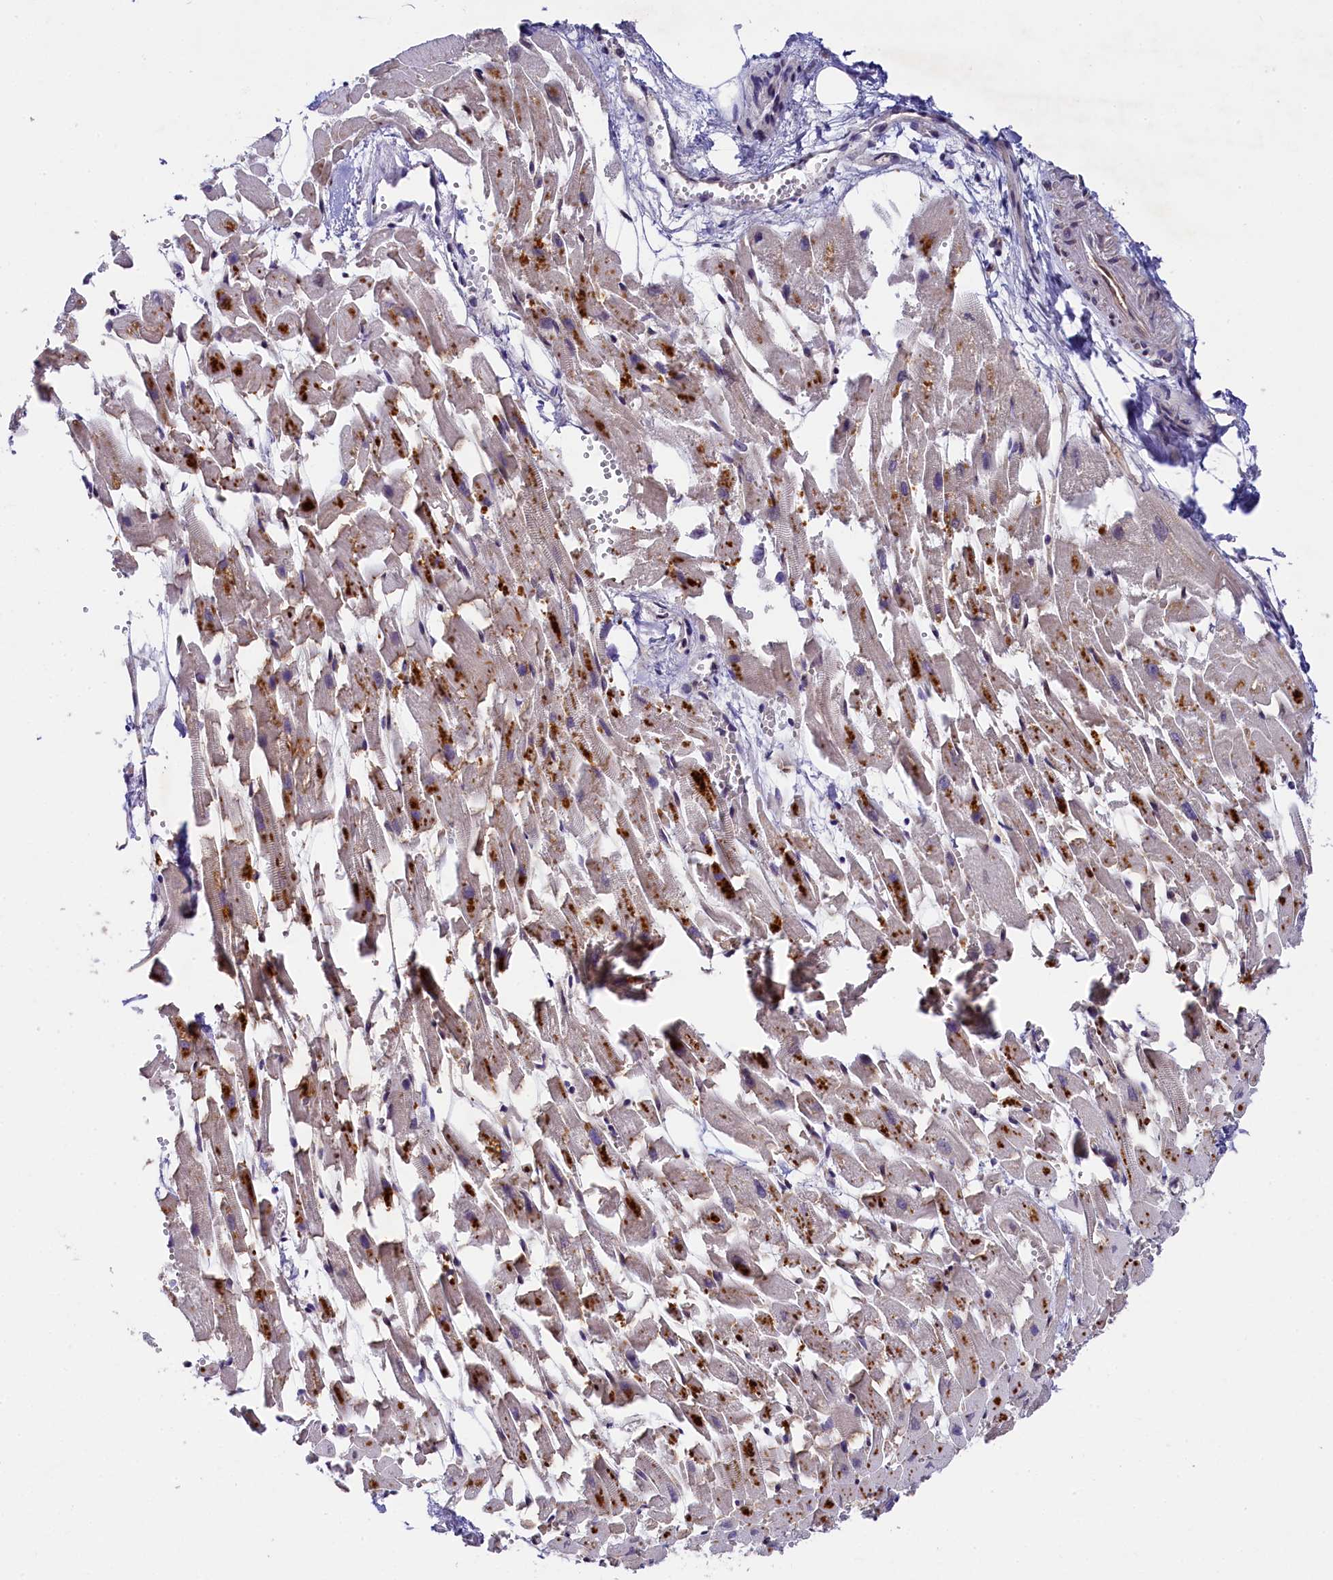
{"staining": {"intensity": "moderate", "quantity": "<25%", "location": "cytoplasmic/membranous"}, "tissue": "heart muscle", "cell_type": "Cardiomyocytes", "image_type": "normal", "snomed": [{"axis": "morphology", "description": "Normal tissue, NOS"}, {"axis": "topography", "description": "Heart"}], "caption": "DAB immunohistochemical staining of benign human heart muscle reveals moderate cytoplasmic/membranous protein positivity in approximately <25% of cardiomyocytes.", "gene": "SNRK", "patient": {"sex": "female", "age": 64}}